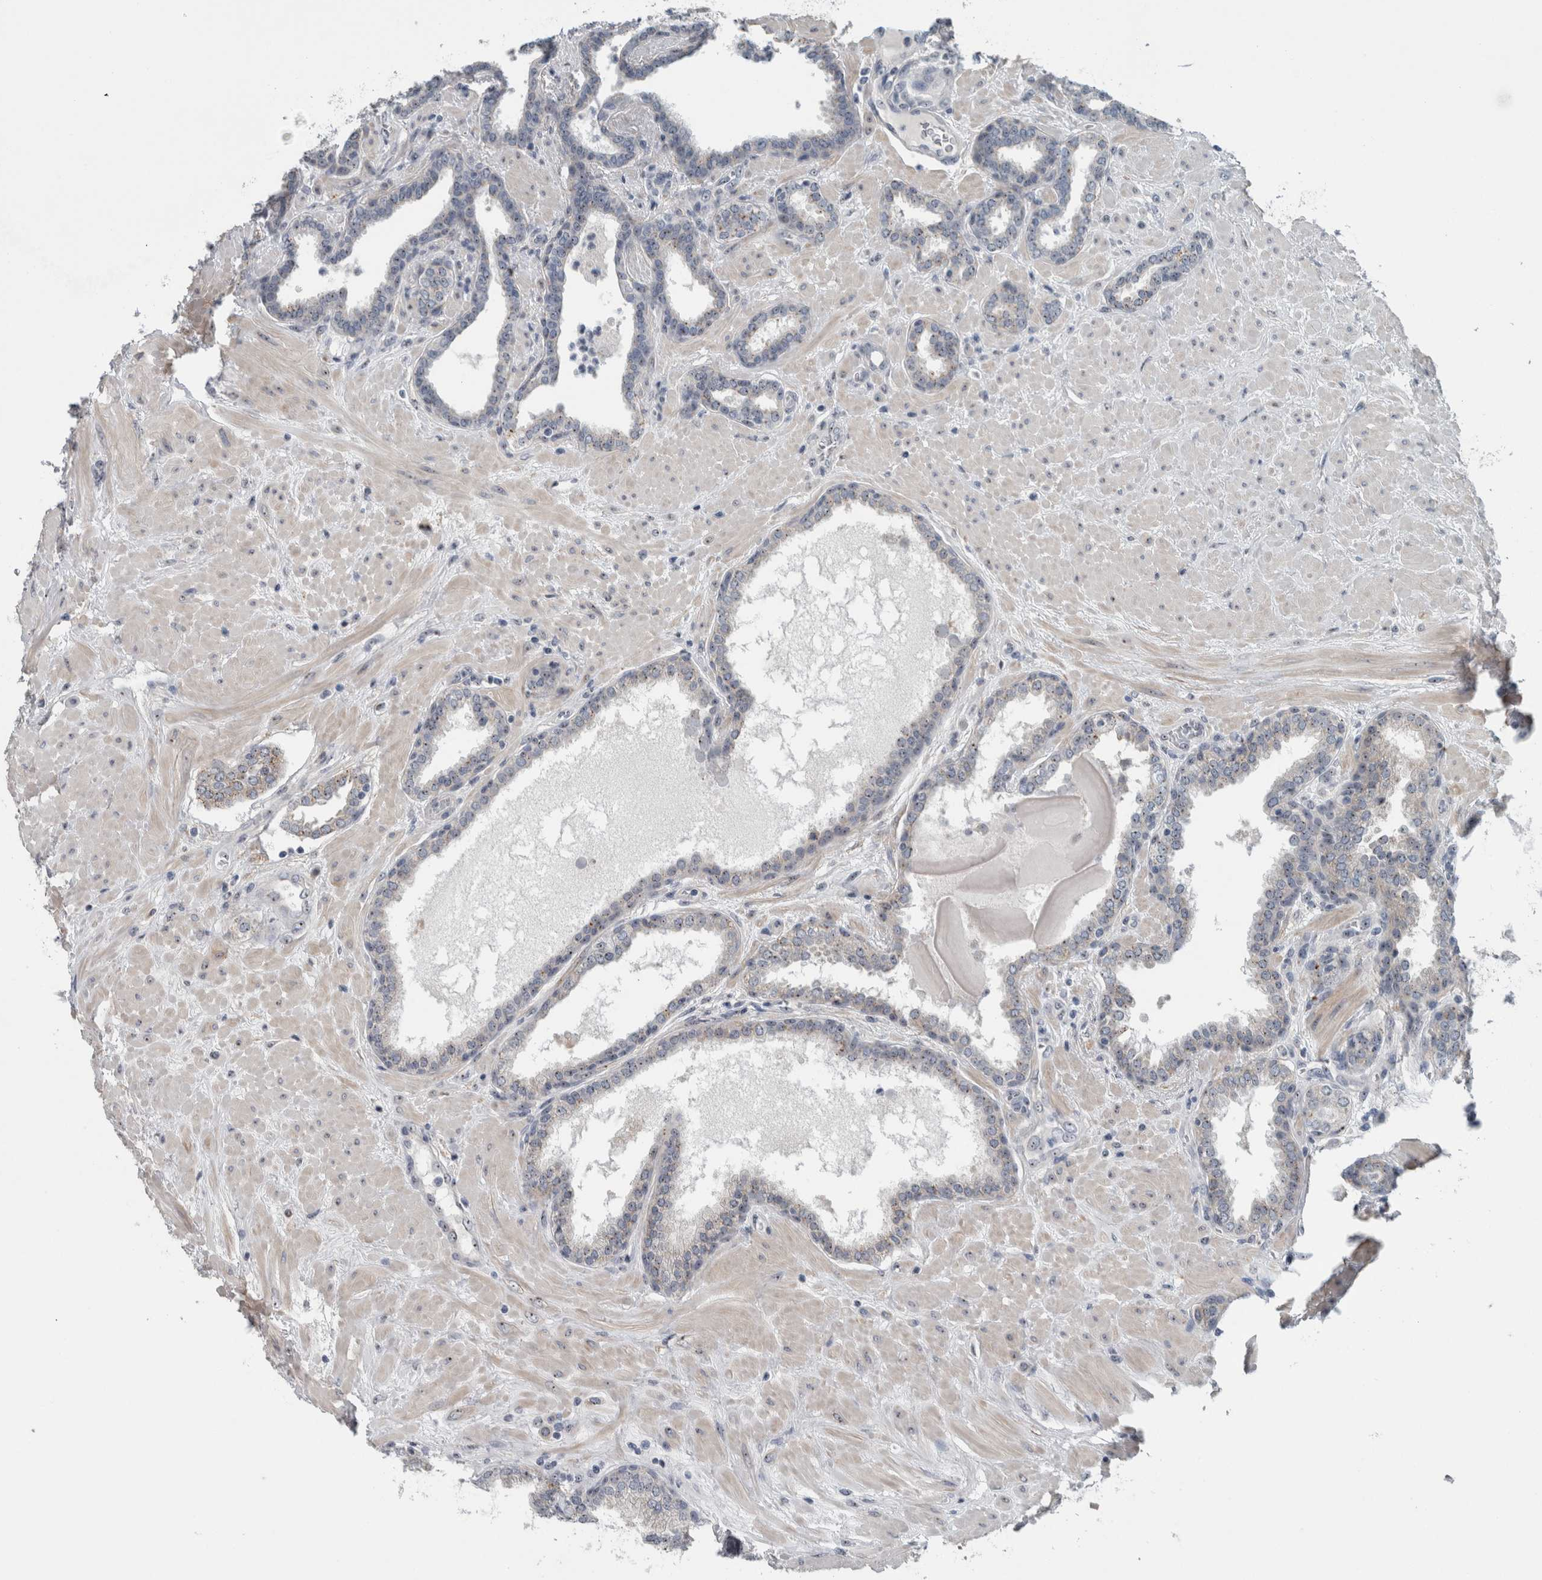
{"staining": {"intensity": "moderate", "quantity": "<25%", "location": "nuclear"}, "tissue": "prostate", "cell_type": "Glandular cells", "image_type": "normal", "snomed": [{"axis": "morphology", "description": "Normal tissue, NOS"}, {"axis": "topography", "description": "Prostate"}], "caption": "This photomicrograph shows immunohistochemistry staining of benign prostate, with low moderate nuclear expression in about <25% of glandular cells.", "gene": "UTP6", "patient": {"sex": "male", "age": 51}}